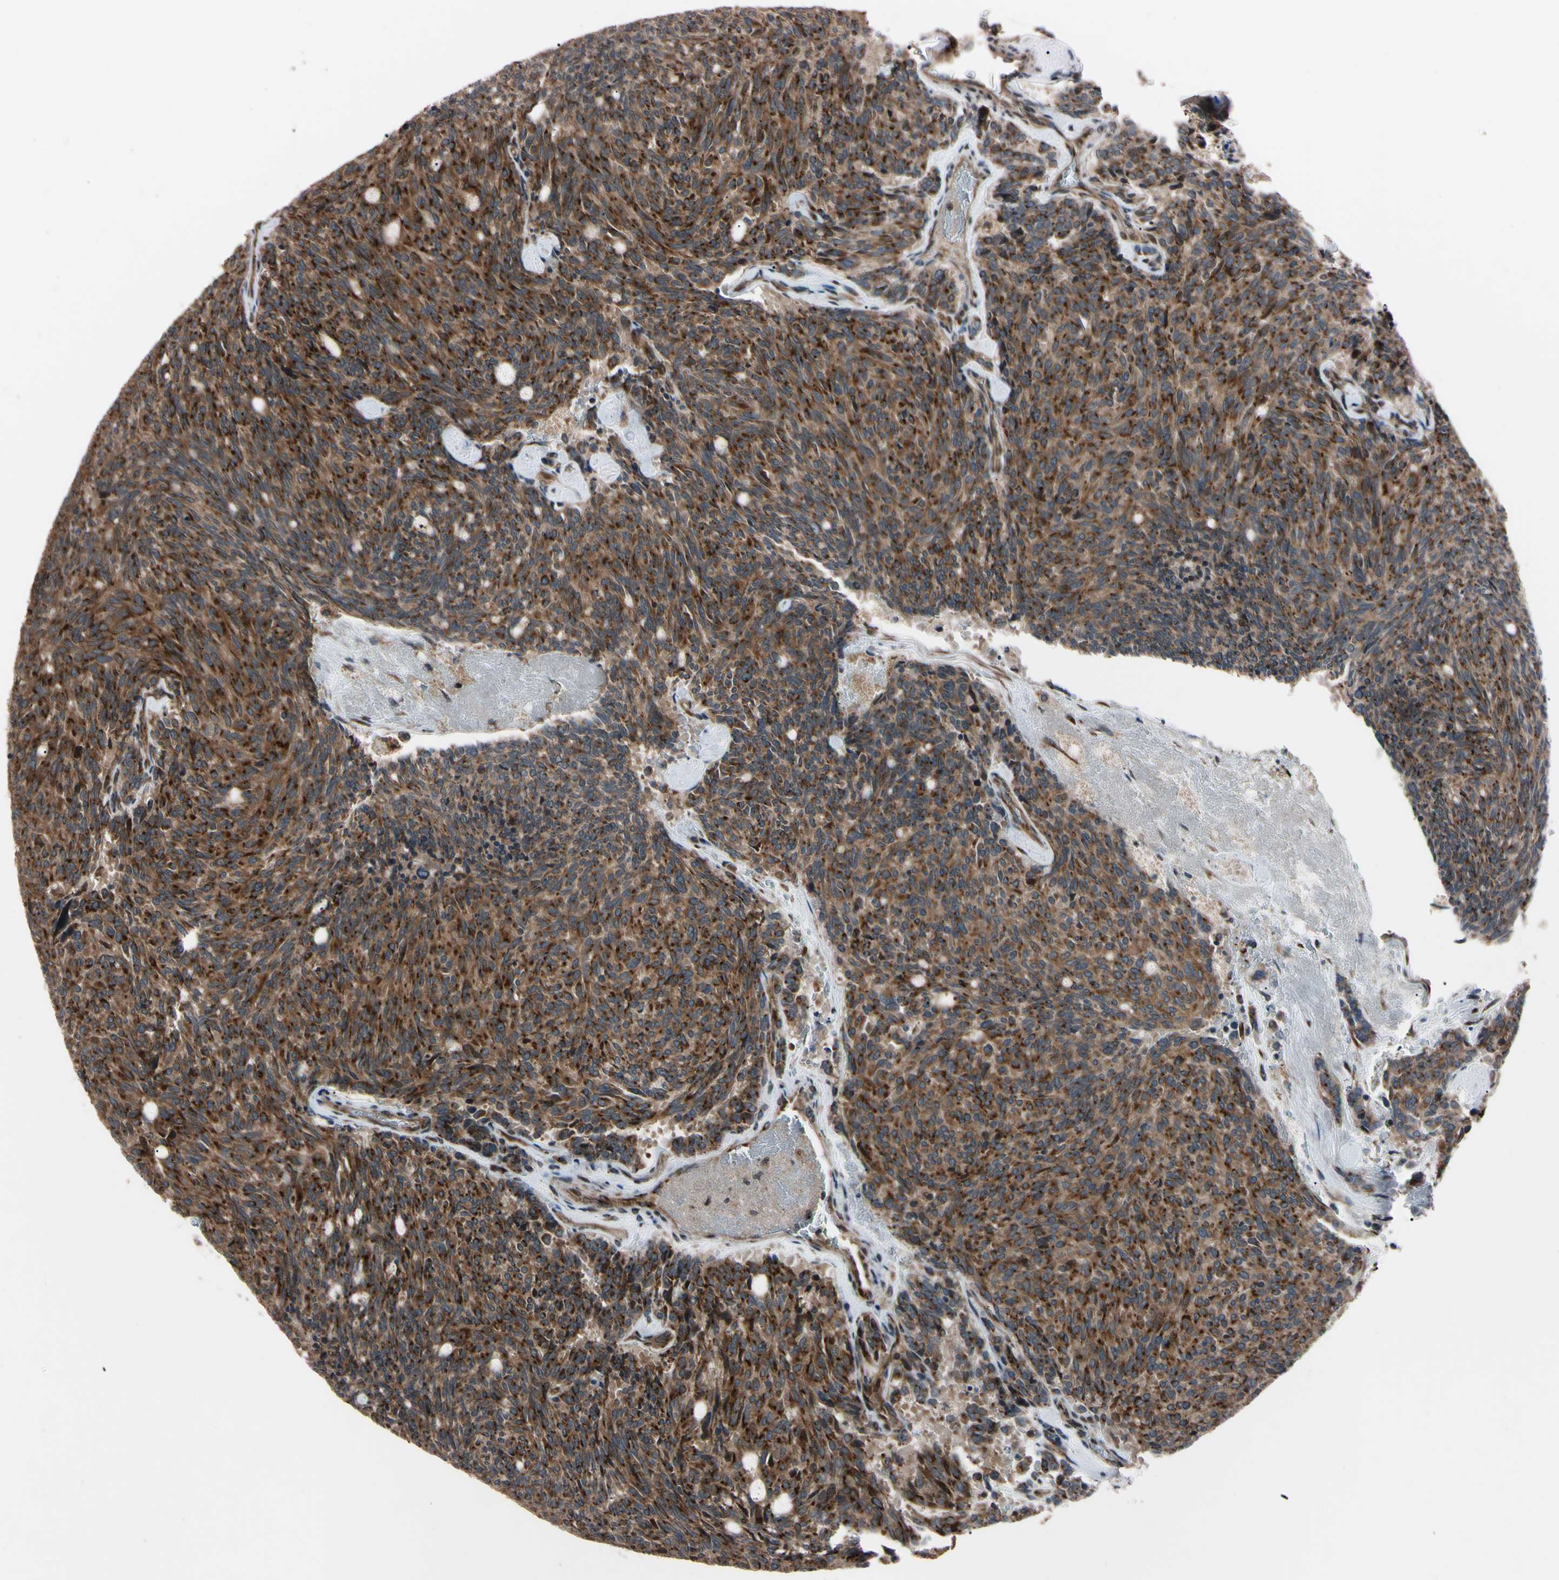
{"staining": {"intensity": "strong", "quantity": ">75%", "location": "cytoplasmic/membranous"}, "tissue": "carcinoid", "cell_type": "Tumor cells", "image_type": "cancer", "snomed": [{"axis": "morphology", "description": "Carcinoid, malignant, NOS"}, {"axis": "topography", "description": "Pancreas"}], "caption": "Brown immunohistochemical staining in carcinoid (malignant) displays strong cytoplasmic/membranous expression in about >75% of tumor cells.", "gene": "GUCY1B1", "patient": {"sex": "female", "age": 54}}